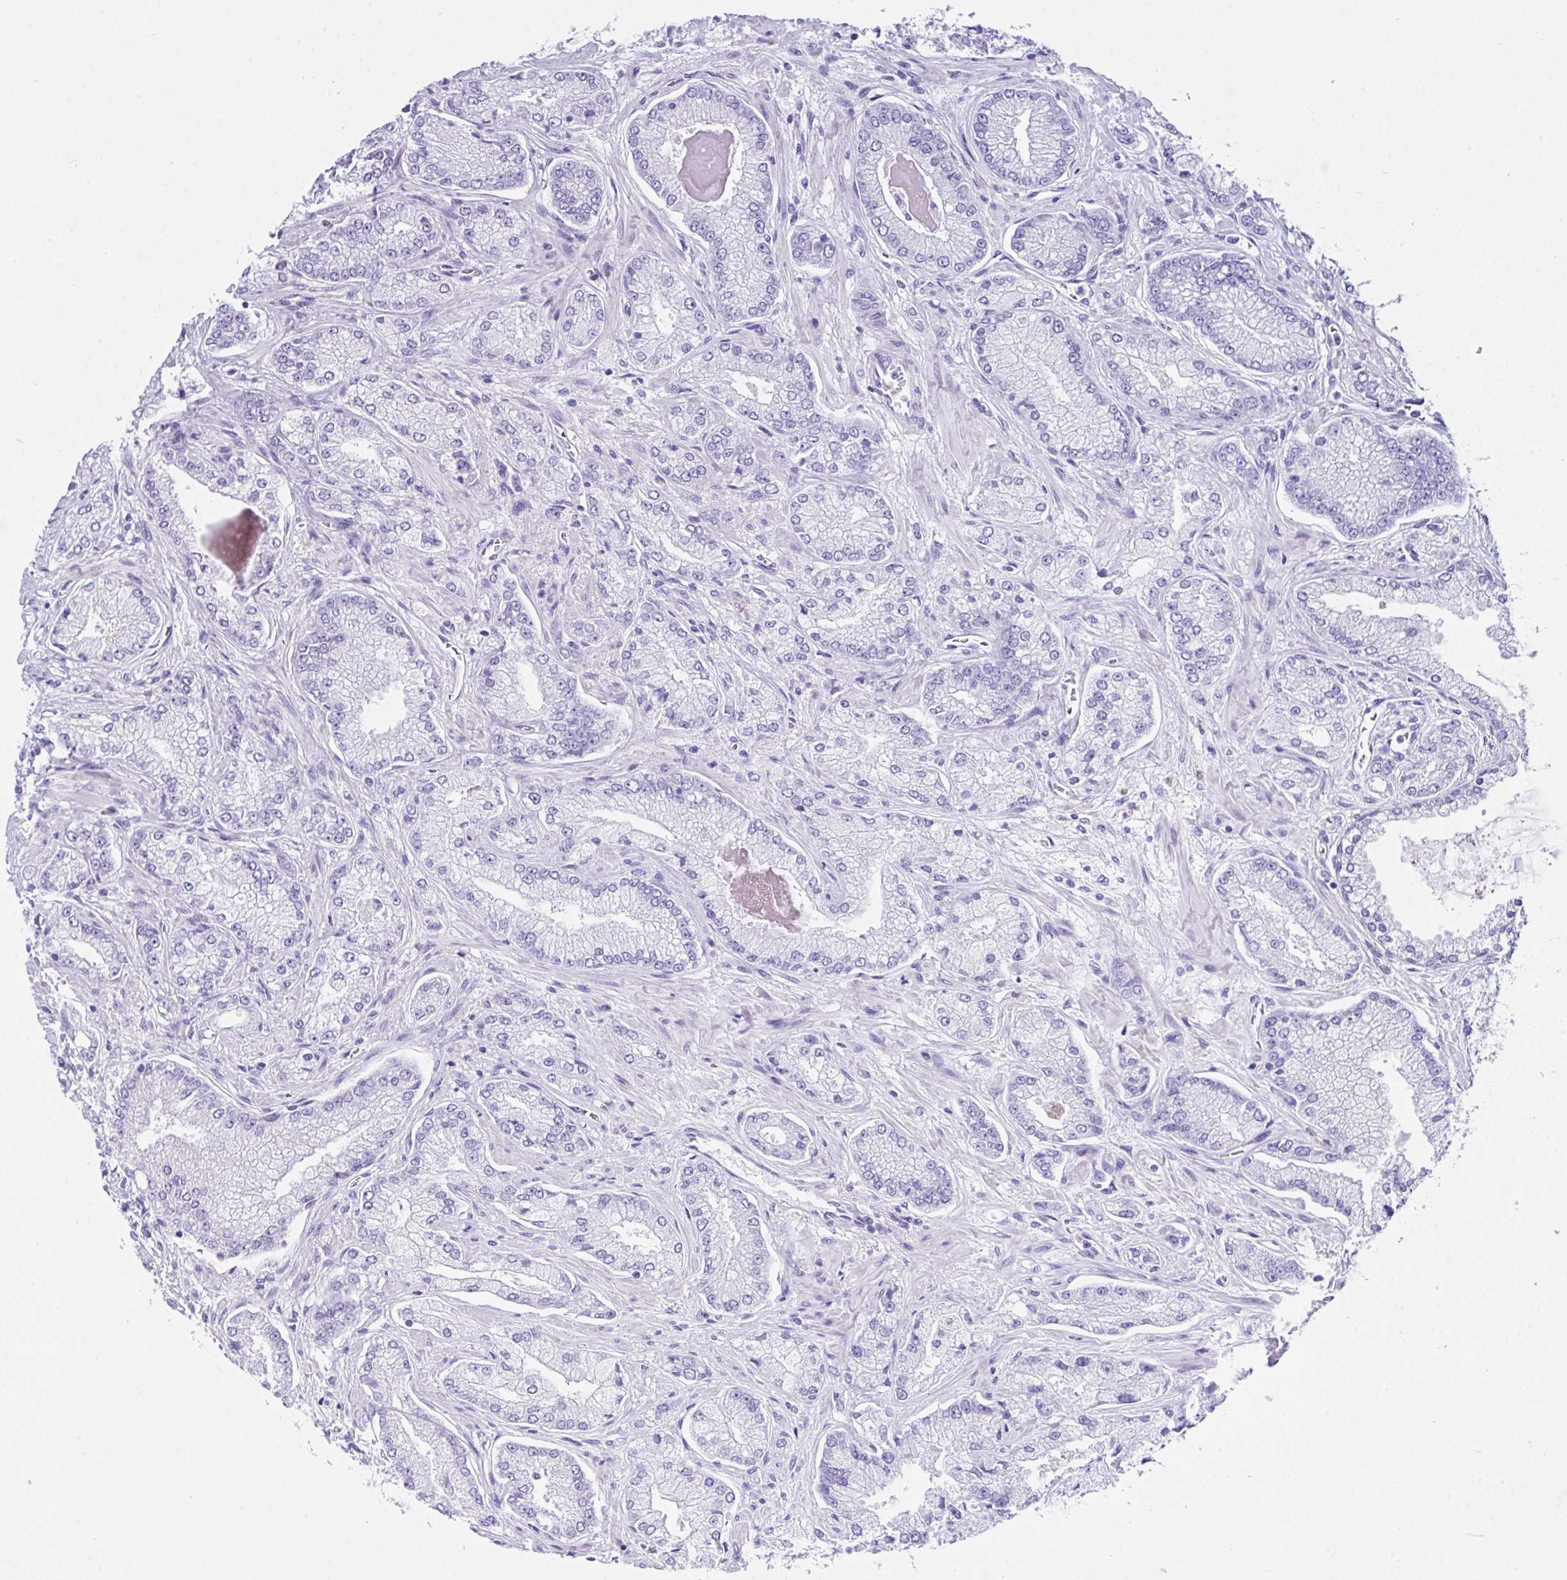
{"staining": {"intensity": "negative", "quantity": "none", "location": "none"}, "tissue": "prostate cancer", "cell_type": "Tumor cells", "image_type": "cancer", "snomed": [{"axis": "morphology", "description": "Normal tissue, NOS"}, {"axis": "morphology", "description": "Adenocarcinoma, High grade"}, {"axis": "topography", "description": "Prostate"}, {"axis": "topography", "description": "Peripheral nerve tissue"}], "caption": "This is an immunohistochemistry image of human prostate high-grade adenocarcinoma. There is no positivity in tumor cells.", "gene": "LGALS4", "patient": {"sex": "male", "age": 68}}